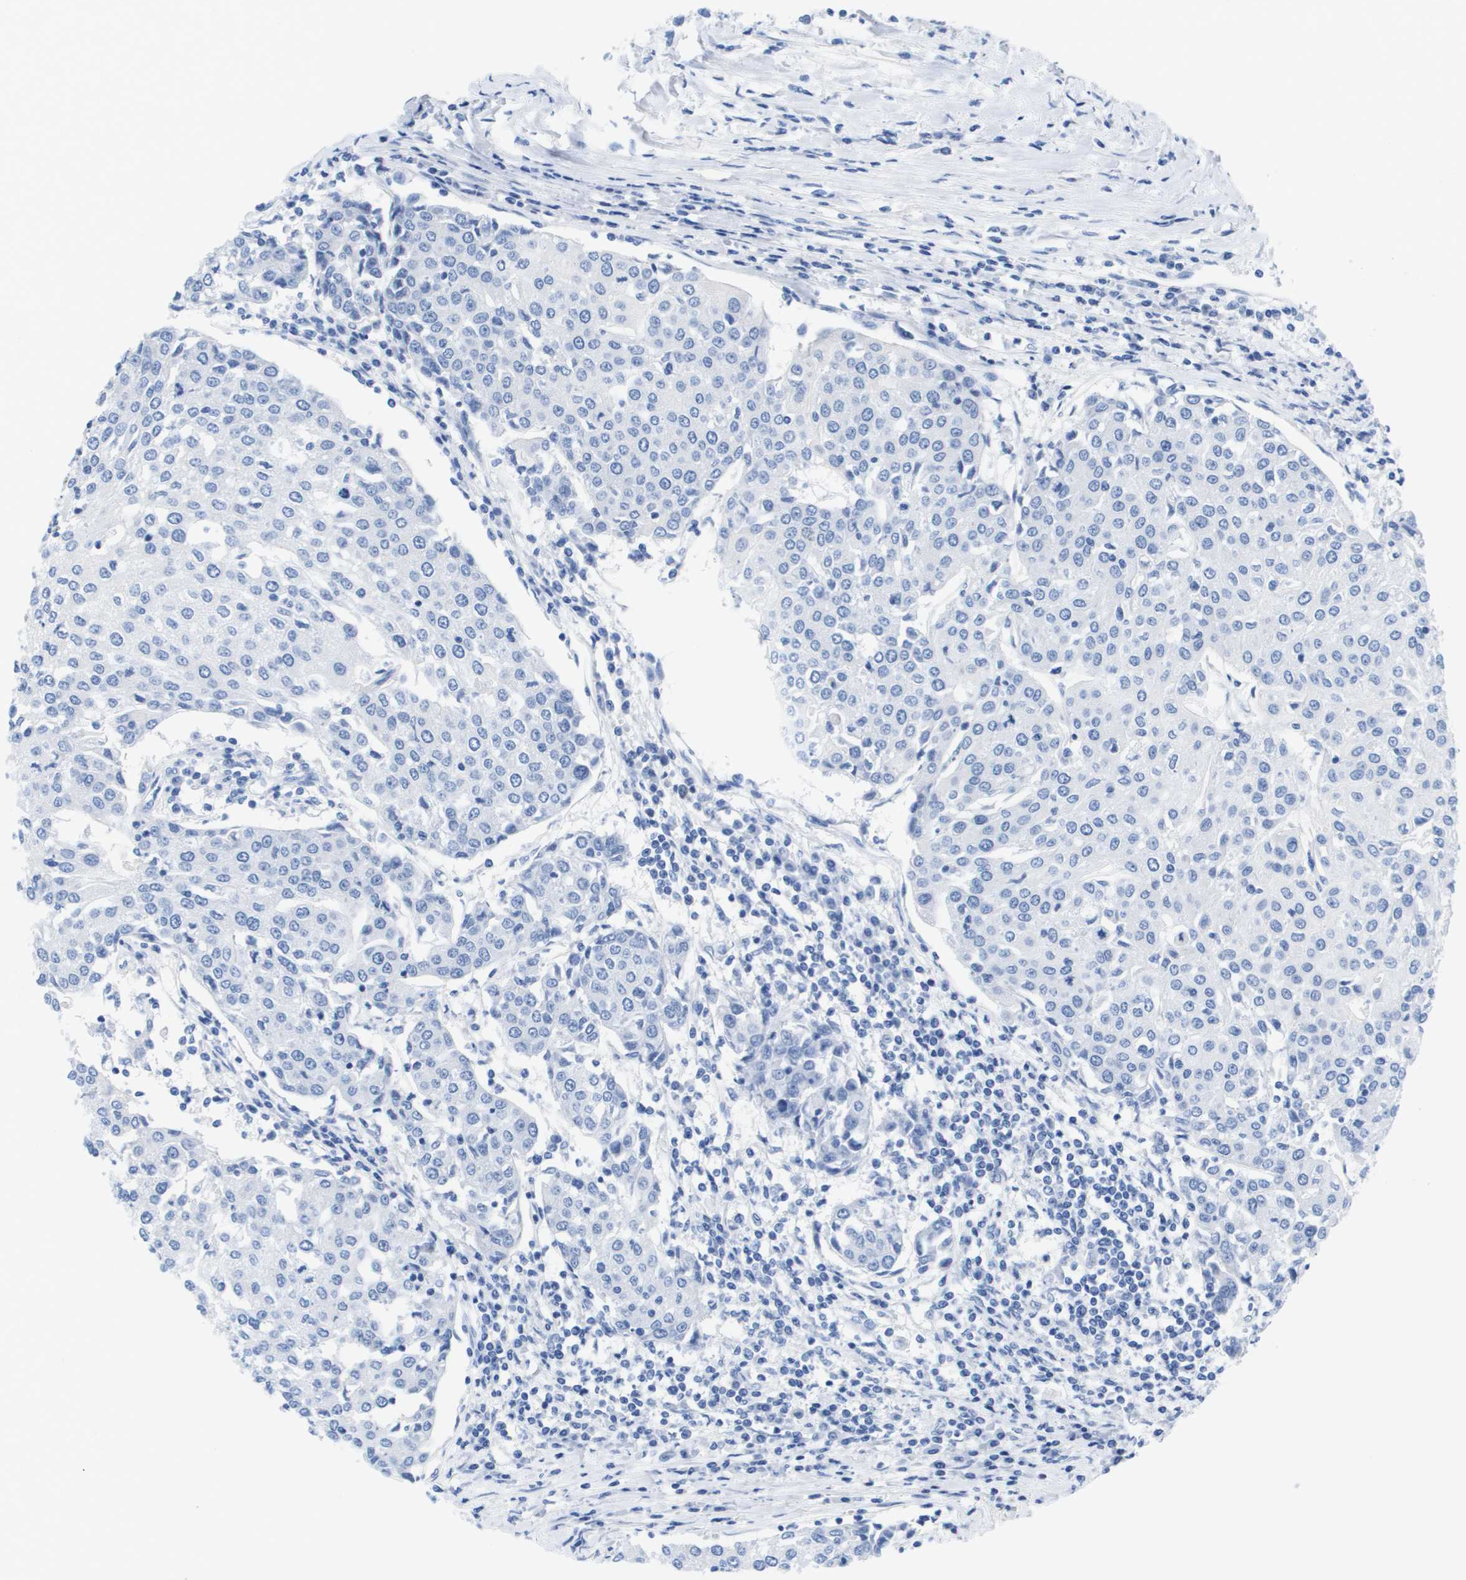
{"staining": {"intensity": "negative", "quantity": "none", "location": "none"}, "tissue": "urothelial cancer", "cell_type": "Tumor cells", "image_type": "cancer", "snomed": [{"axis": "morphology", "description": "Urothelial carcinoma, High grade"}, {"axis": "topography", "description": "Urinary bladder"}], "caption": "The immunohistochemistry (IHC) histopathology image has no significant expression in tumor cells of high-grade urothelial carcinoma tissue. Brightfield microscopy of immunohistochemistry stained with DAB (brown) and hematoxylin (blue), captured at high magnification.", "gene": "APOA1", "patient": {"sex": "female", "age": 85}}